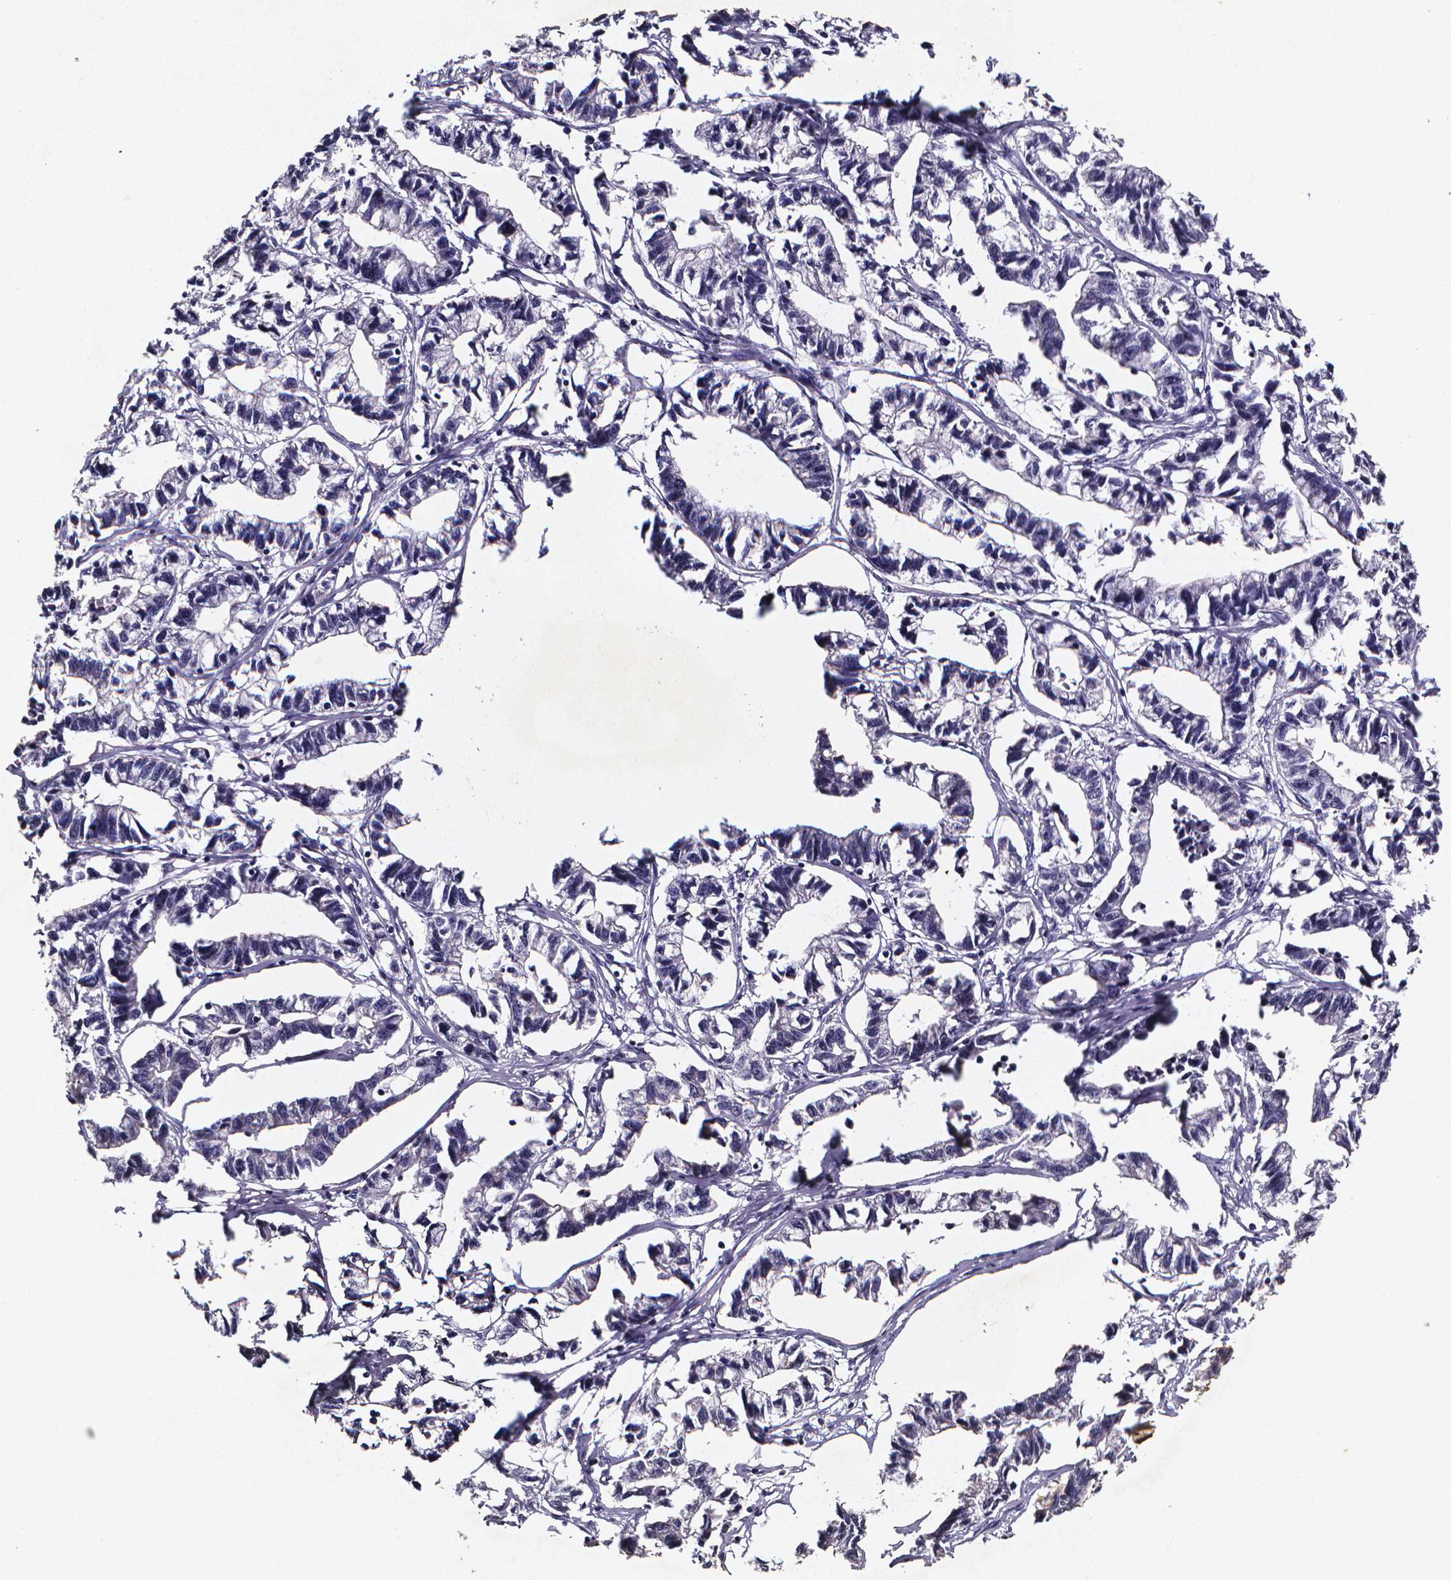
{"staining": {"intensity": "negative", "quantity": "none", "location": "none"}, "tissue": "stomach cancer", "cell_type": "Tumor cells", "image_type": "cancer", "snomed": [{"axis": "morphology", "description": "Adenocarcinoma, NOS"}, {"axis": "topography", "description": "Stomach"}], "caption": "Immunohistochemistry histopathology image of human adenocarcinoma (stomach) stained for a protein (brown), which exhibits no staining in tumor cells.", "gene": "TP73", "patient": {"sex": "male", "age": 83}}